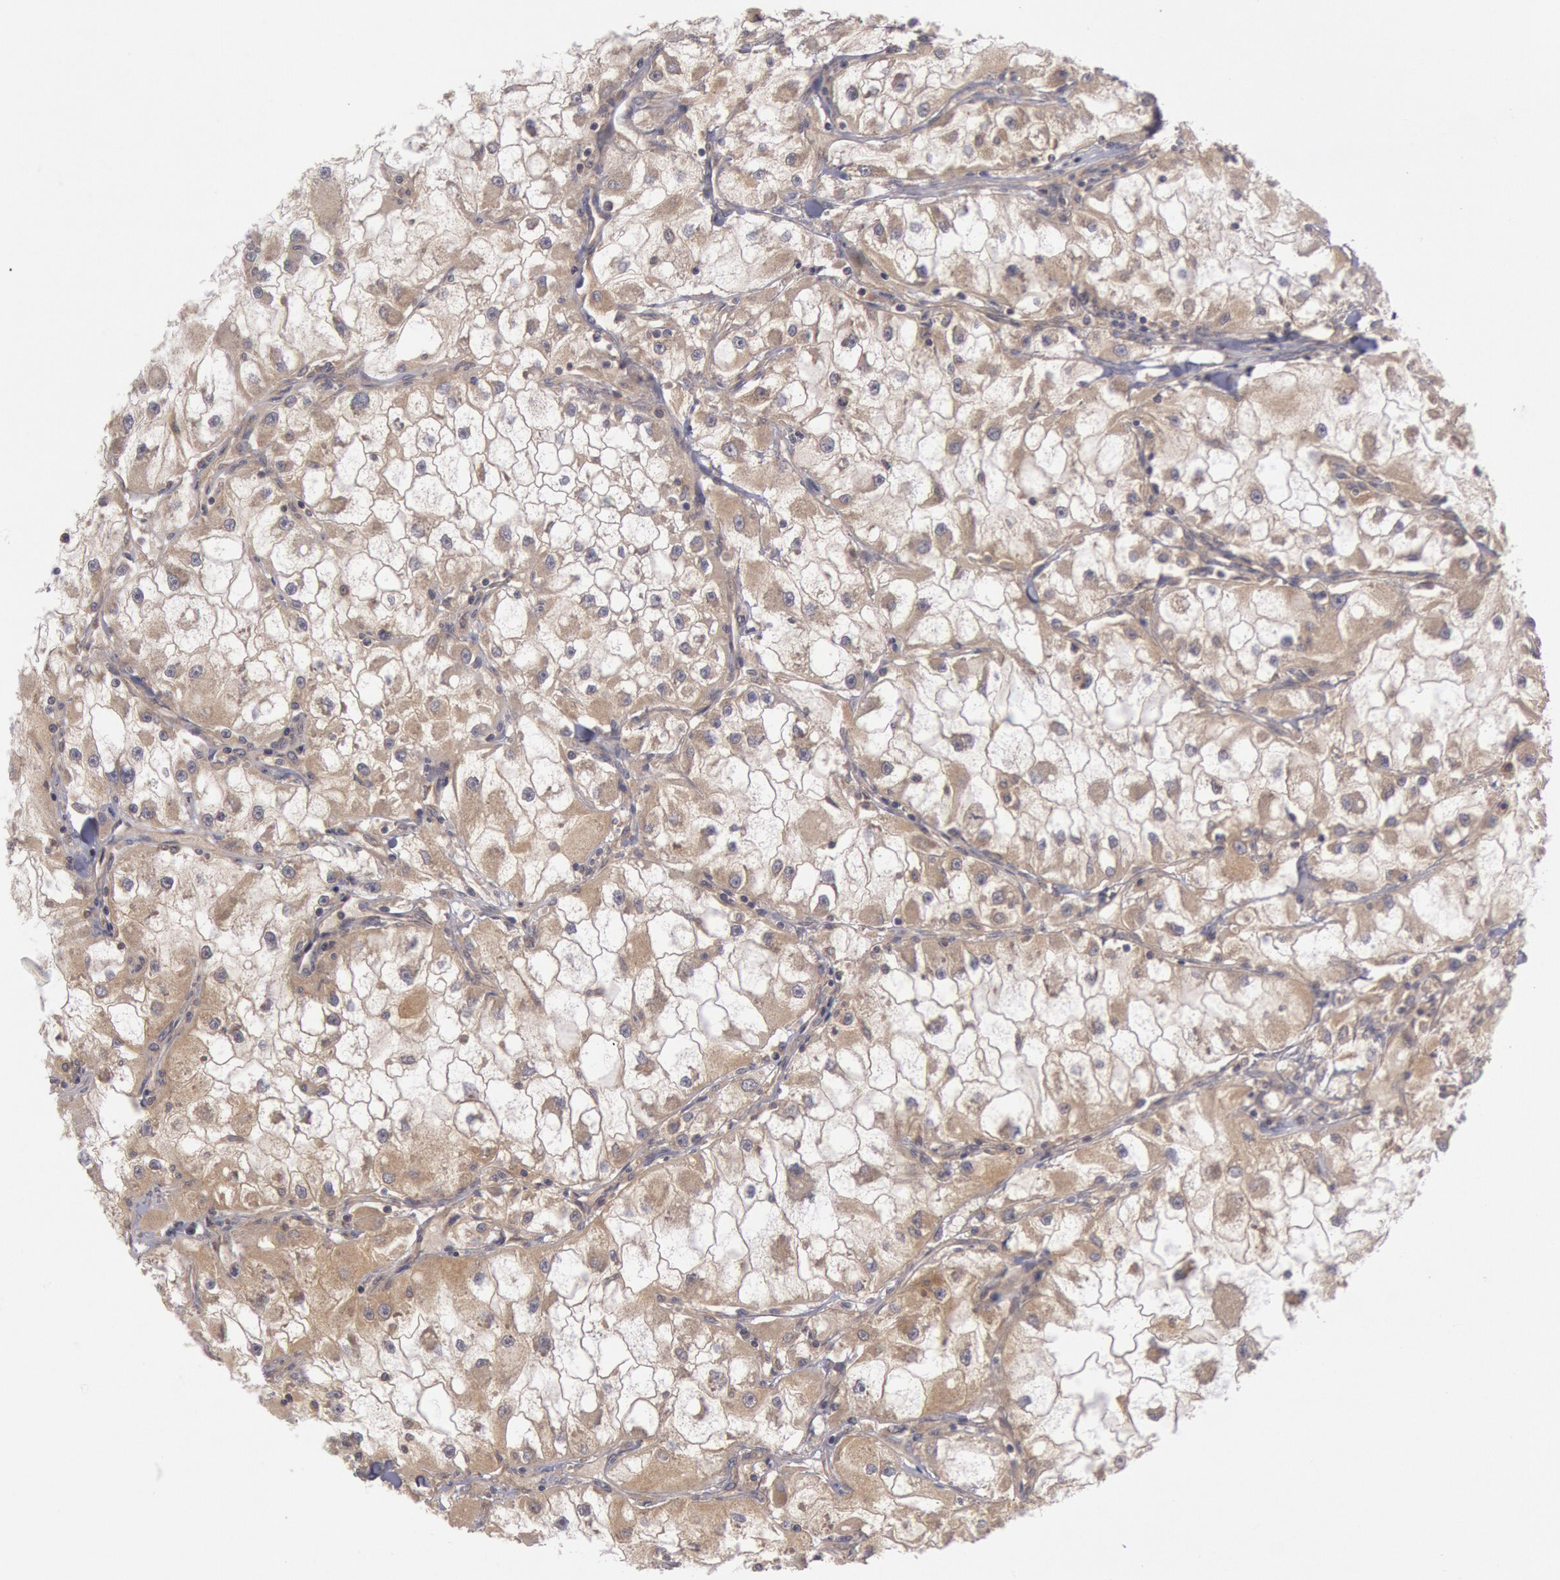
{"staining": {"intensity": "moderate", "quantity": ">75%", "location": "cytoplasmic/membranous"}, "tissue": "renal cancer", "cell_type": "Tumor cells", "image_type": "cancer", "snomed": [{"axis": "morphology", "description": "Adenocarcinoma, NOS"}, {"axis": "topography", "description": "Kidney"}], "caption": "This micrograph shows IHC staining of human renal cancer (adenocarcinoma), with medium moderate cytoplasmic/membranous expression in approximately >75% of tumor cells.", "gene": "BRAF", "patient": {"sex": "female", "age": 73}}